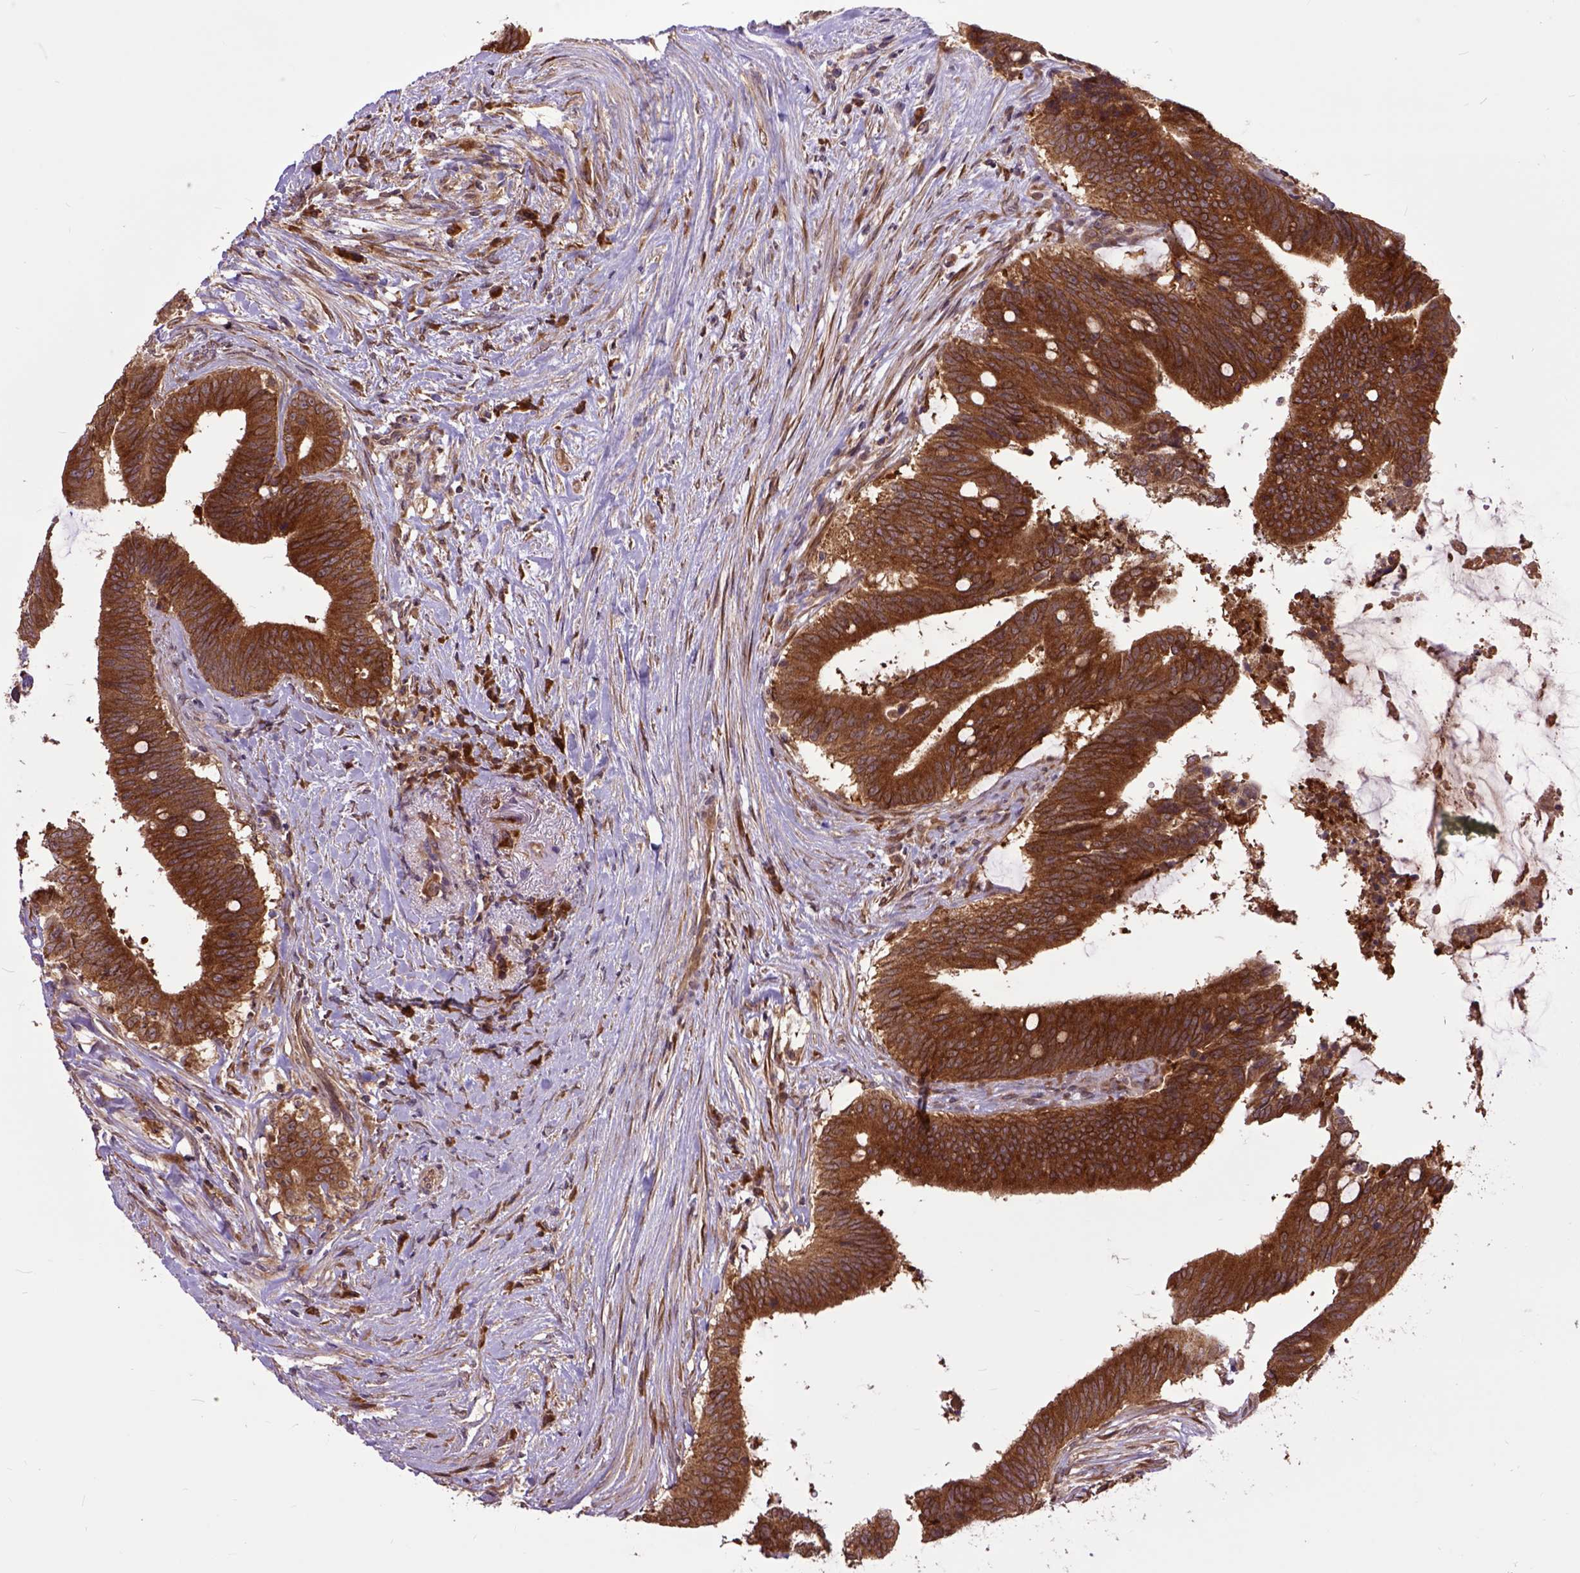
{"staining": {"intensity": "strong", "quantity": ">75%", "location": "cytoplasmic/membranous"}, "tissue": "colorectal cancer", "cell_type": "Tumor cells", "image_type": "cancer", "snomed": [{"axis": "morphology", "description": "Adenocarcinoma, NOS"}, {"axis": "topography", "description": "Colon"}], "caption": "Protein expression by immunohistochemistry (IHC) reveals strong cytoplasmic/membranous expression in approximately >75% of tumor cells in colorectal cancer. Nuclei are stained in blue.", "gene": "ARL1", "patient": {"sex": "female", "age": 43}}